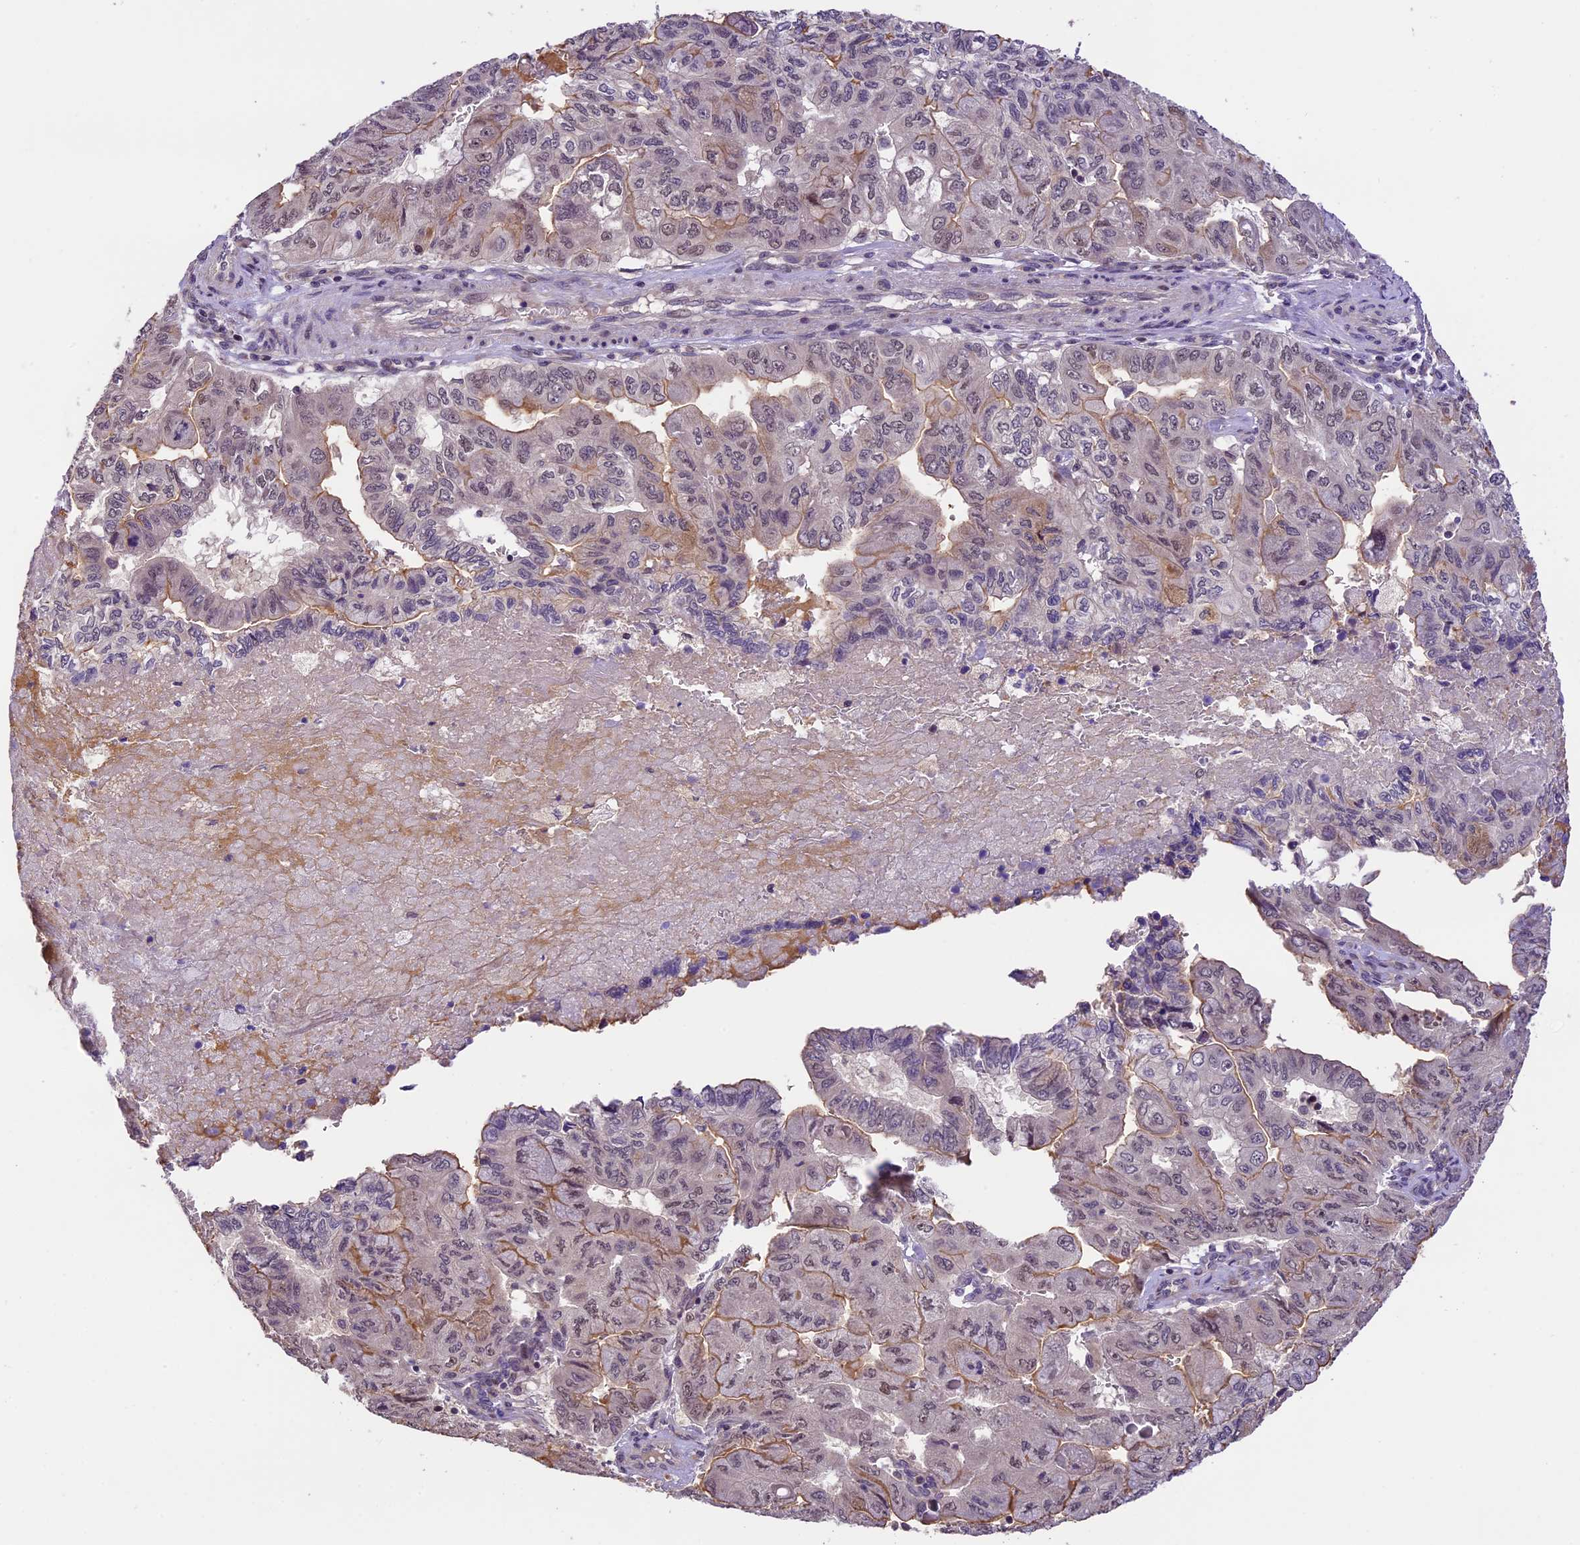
{"staining": {"intensity": "weak", "quantity": "<25%", "location": "cytoplasmic/membranous"}, "tissue": "pancreatic cancer", "cell_type": "Tumor cells", "image_type": "cancer", "snomed": [{"axis": "morphology", "description": "Adenocarcinoma, NOS"}, {"axis": "topography", "description": "Pancreas"}], "caption": "An image of human pancreatic adenocarcinoma is negative for staining in tumor cells.", "gene": "DGKH", "patient": {"sex": "male", "age": 51}}